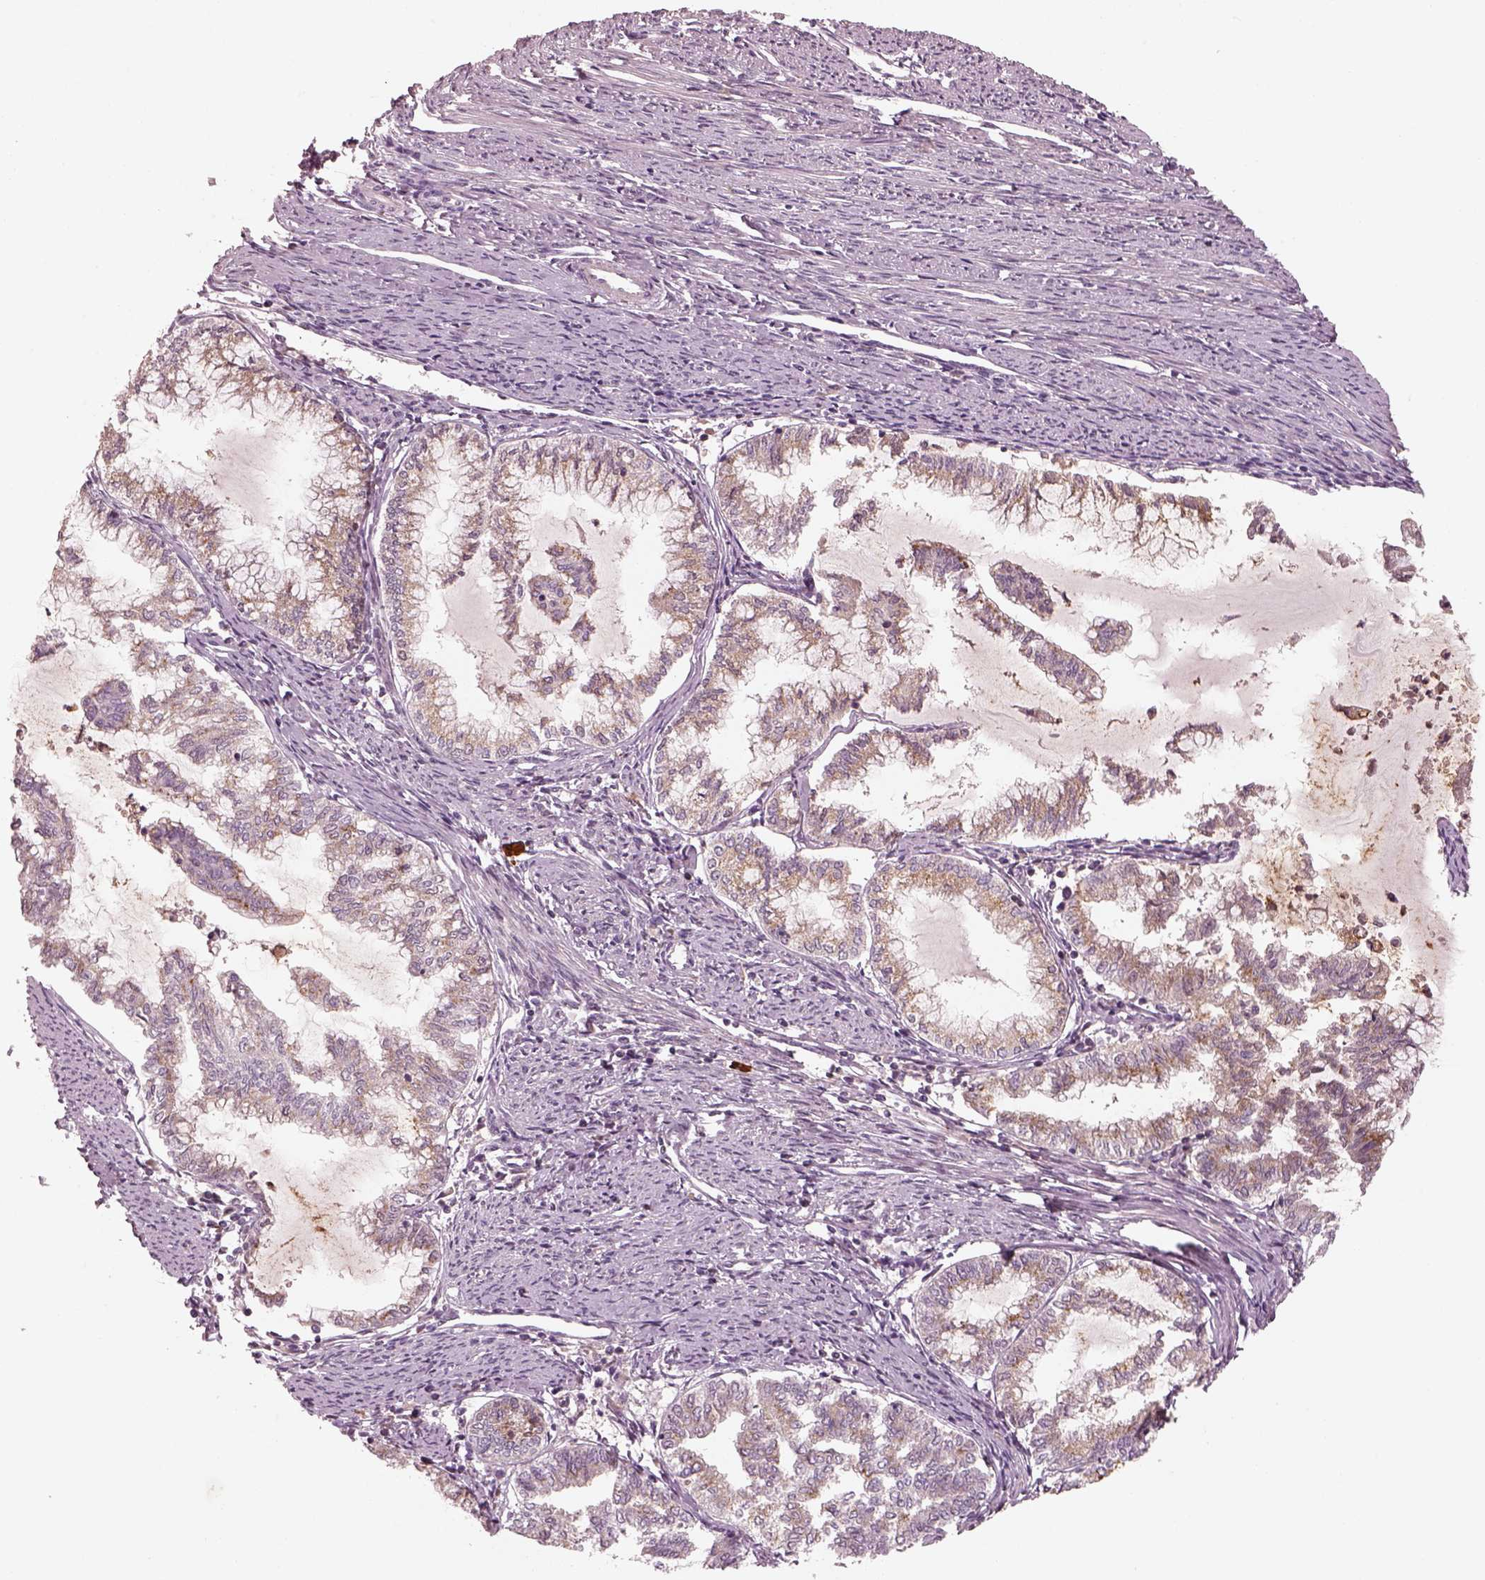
{"staining": {"intensity": "moderate", "quantity": "25%-75%", "location": "cytoplasmic/membranous"}, "tissue": "endometrial cancer", "cell_type": "Tumor cells", "image_type": "cancer", "snomed": [{"axis": "morphology", "description": "Adenocarcinoma, NOS"}, {"axis": "topography", "description": "Endometrium"}], "caption": "Immunohistochemical staining of human endometrial cancer shows medium levels of moderate cytoplasmic/membranous positivity in about 25%-75% of tumor cells.", "gene": "SDCBP2", "patient": {"sex": "female", "age": 79}}